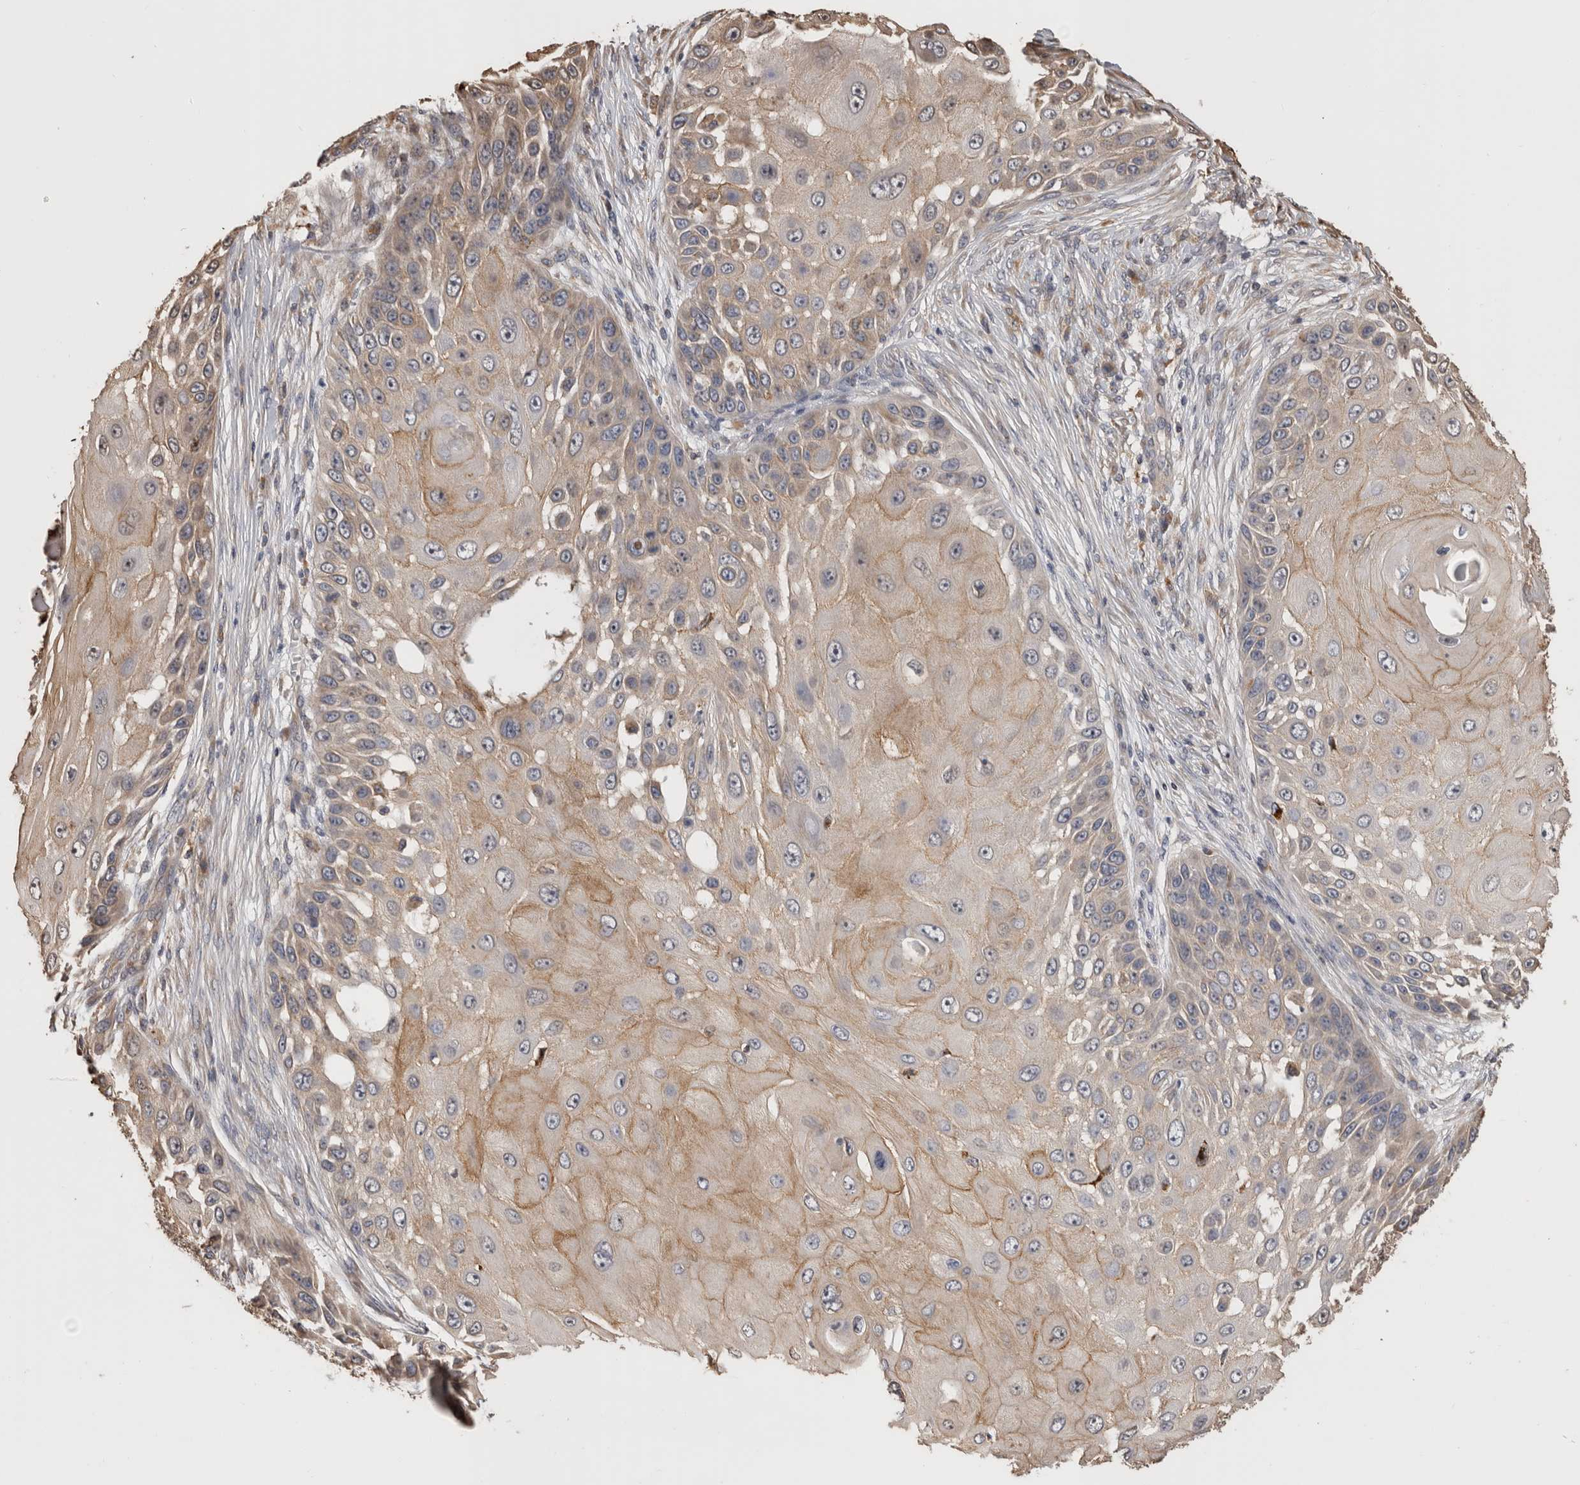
{"staining": {"intensity": "moderate", "quantity": "25%-75%", "location": "cytoplasmic/membranous"}, "tissue": "skin cancer", "cell_type": "Tumor cells", "image_type": "cancer", "snomed": [{"axis": "morphology", "description": "Squamous cell carcinoma, NOS"}, {"axis": "topography", "description": "Skin"}], "caption": "DAB immunohistochemical staining of human skin cancer (squamous cell carcinoma) demonstrates moderate cytoplasmic/membranous protein staining in about 25%-75% of tumor cells.", "gene": "CLIP1", "patient": {"sex": "female", "age": 44}}